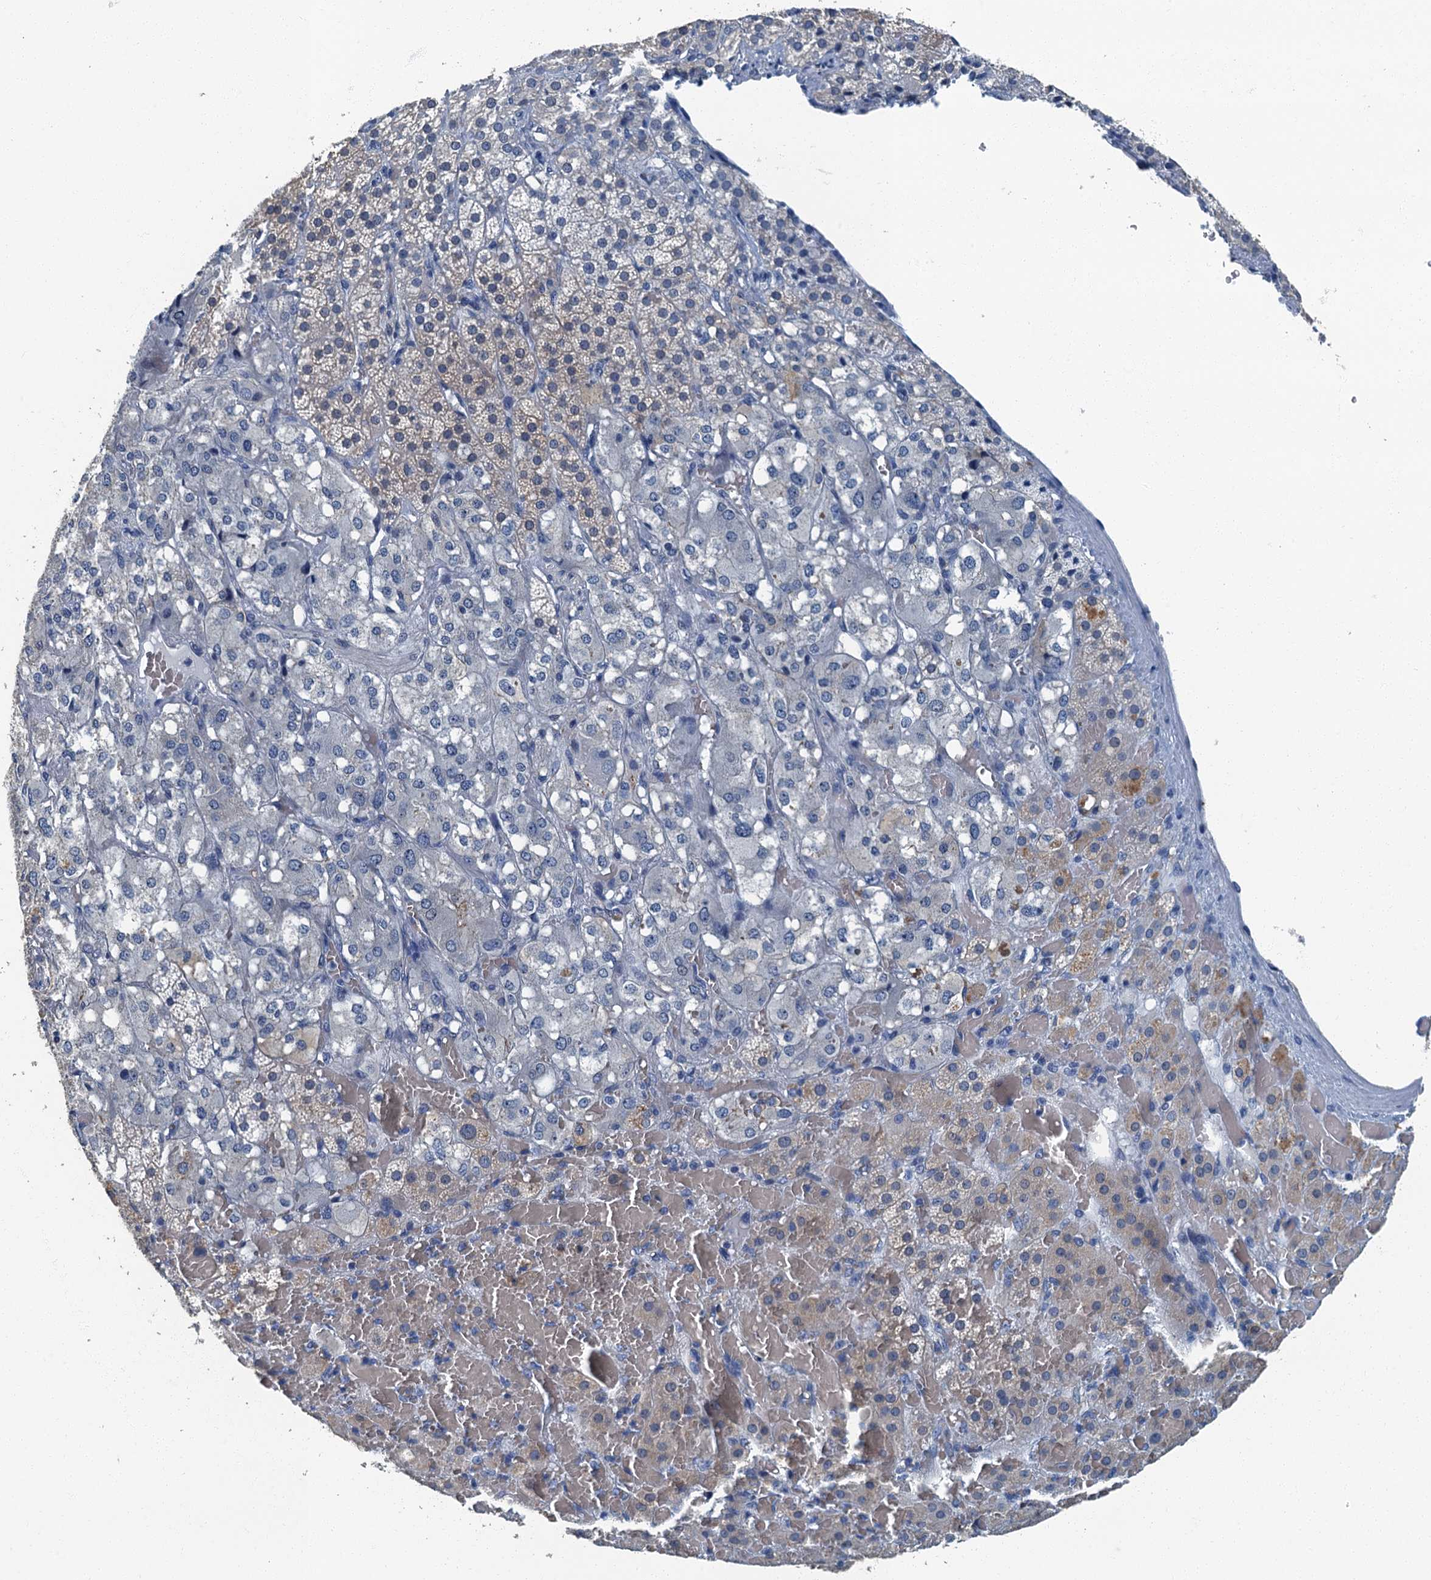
{"staining": {"intensity": "weak", "quantity": "<25%", "location": "cytoplasmic/membranous"}, "tissue": "adrenal gland", "cell_type": "Glandular cells", "image_type": "normal", "snomed": [{"axis": "morphology", "description": "Normal tissue, NOS"}, {"axis": "topography", "description": "Adrenal gland"}], "caption": "DAB immunohistochemical staining of benign adrenal gland demonstrates no significant positivity in glandular cells.", "gene": "GADL1", "patient": {"sex": "female", "age": 59}}